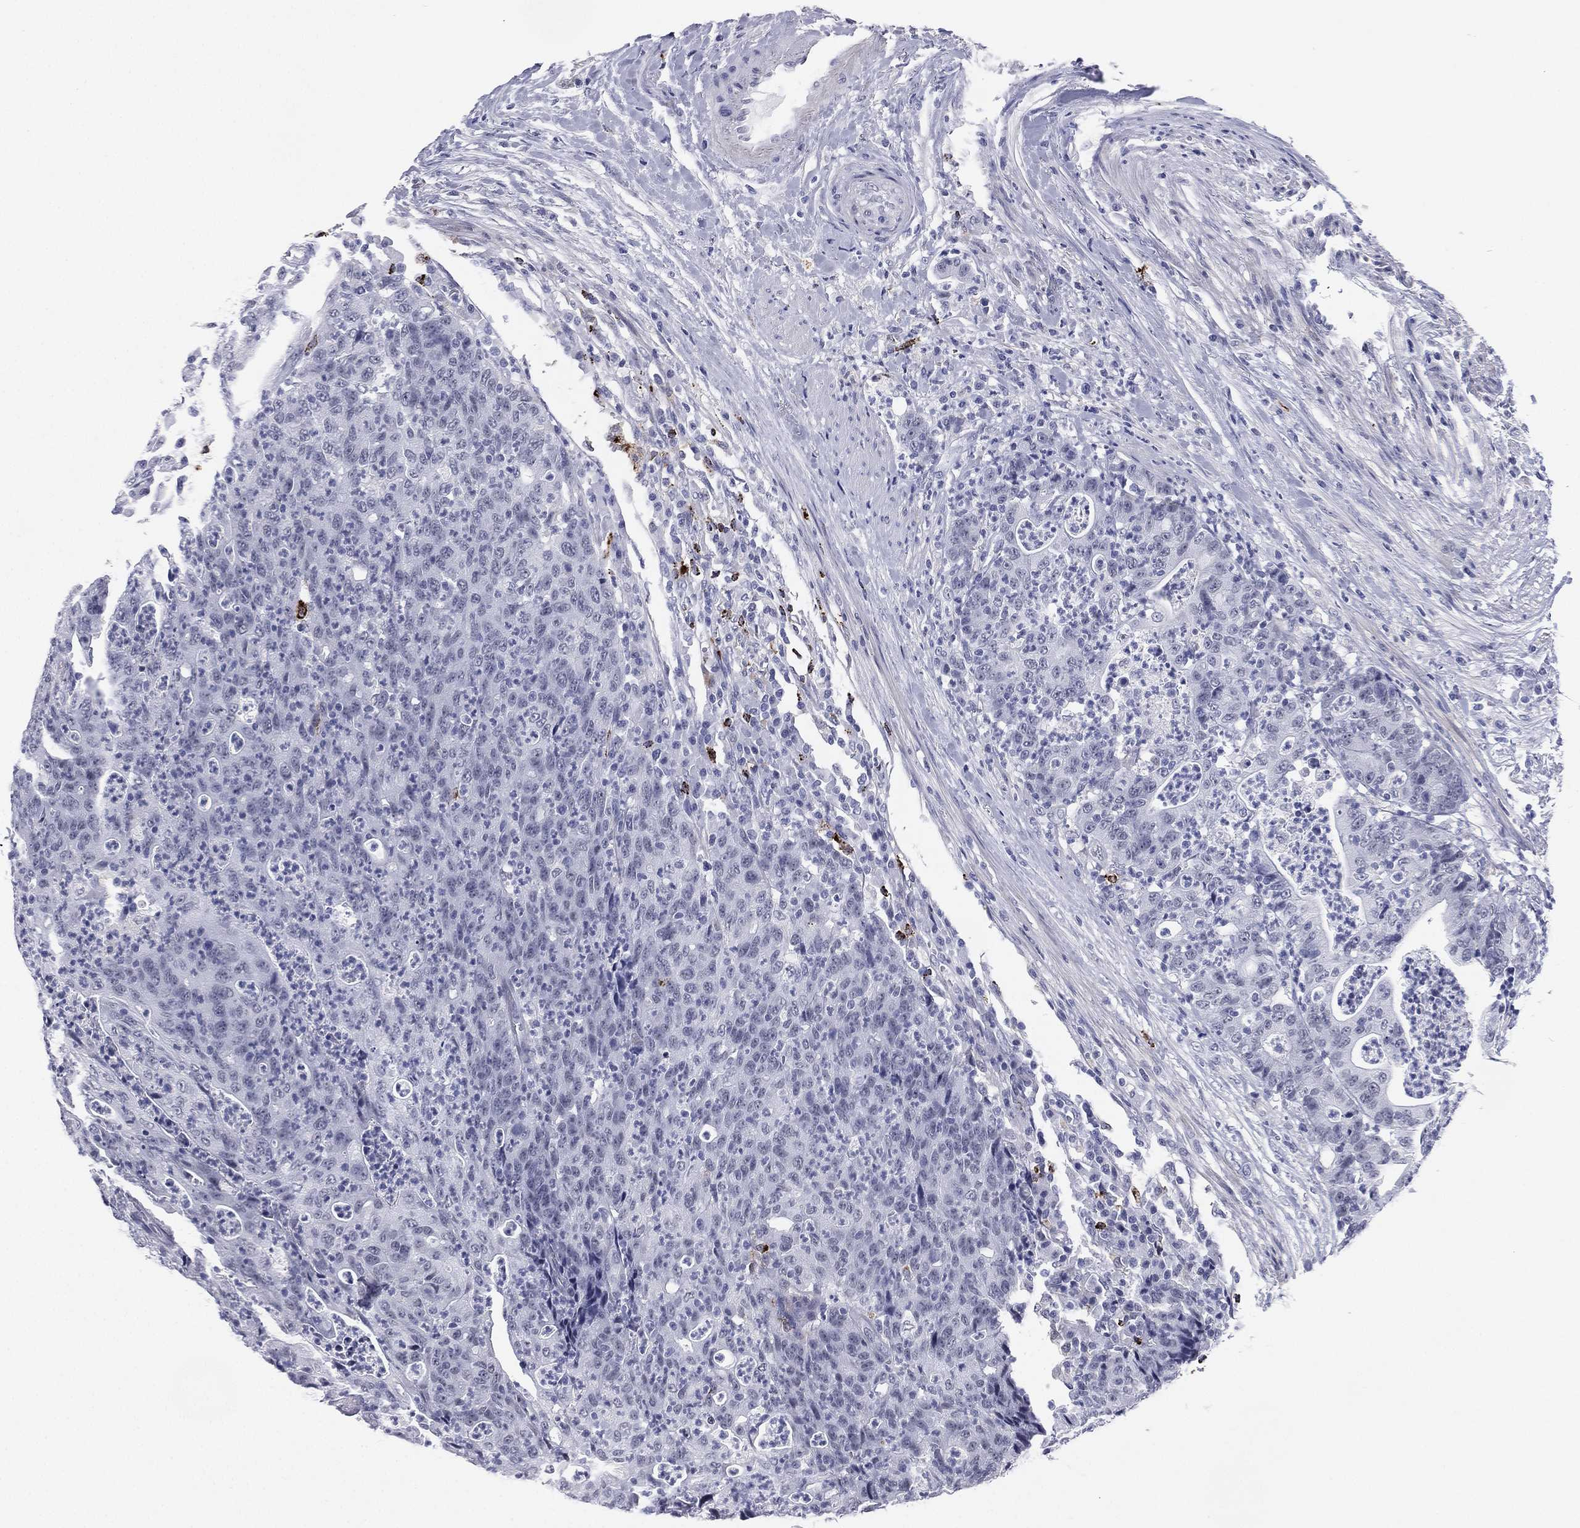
{"staining": {"intensity": "negative", "quantity": "none", "location": "none"}, "tissue": "colorectal cancer", "cell_type": "Tumor cells", "image_type": "cancer", "snomed": [{"axis": "morphology", "description": "Adenocarcinoma, NOS"}, {"axis": "topography", "description": "Colon"}], "caption": "Immunohistochemical staining of human colorectal cancer (adenocarcinoma) reveals no significant positivity in tumor cells.", "gene": "HLA-DOA", "patient": {"sex": "male", "age": 70}}